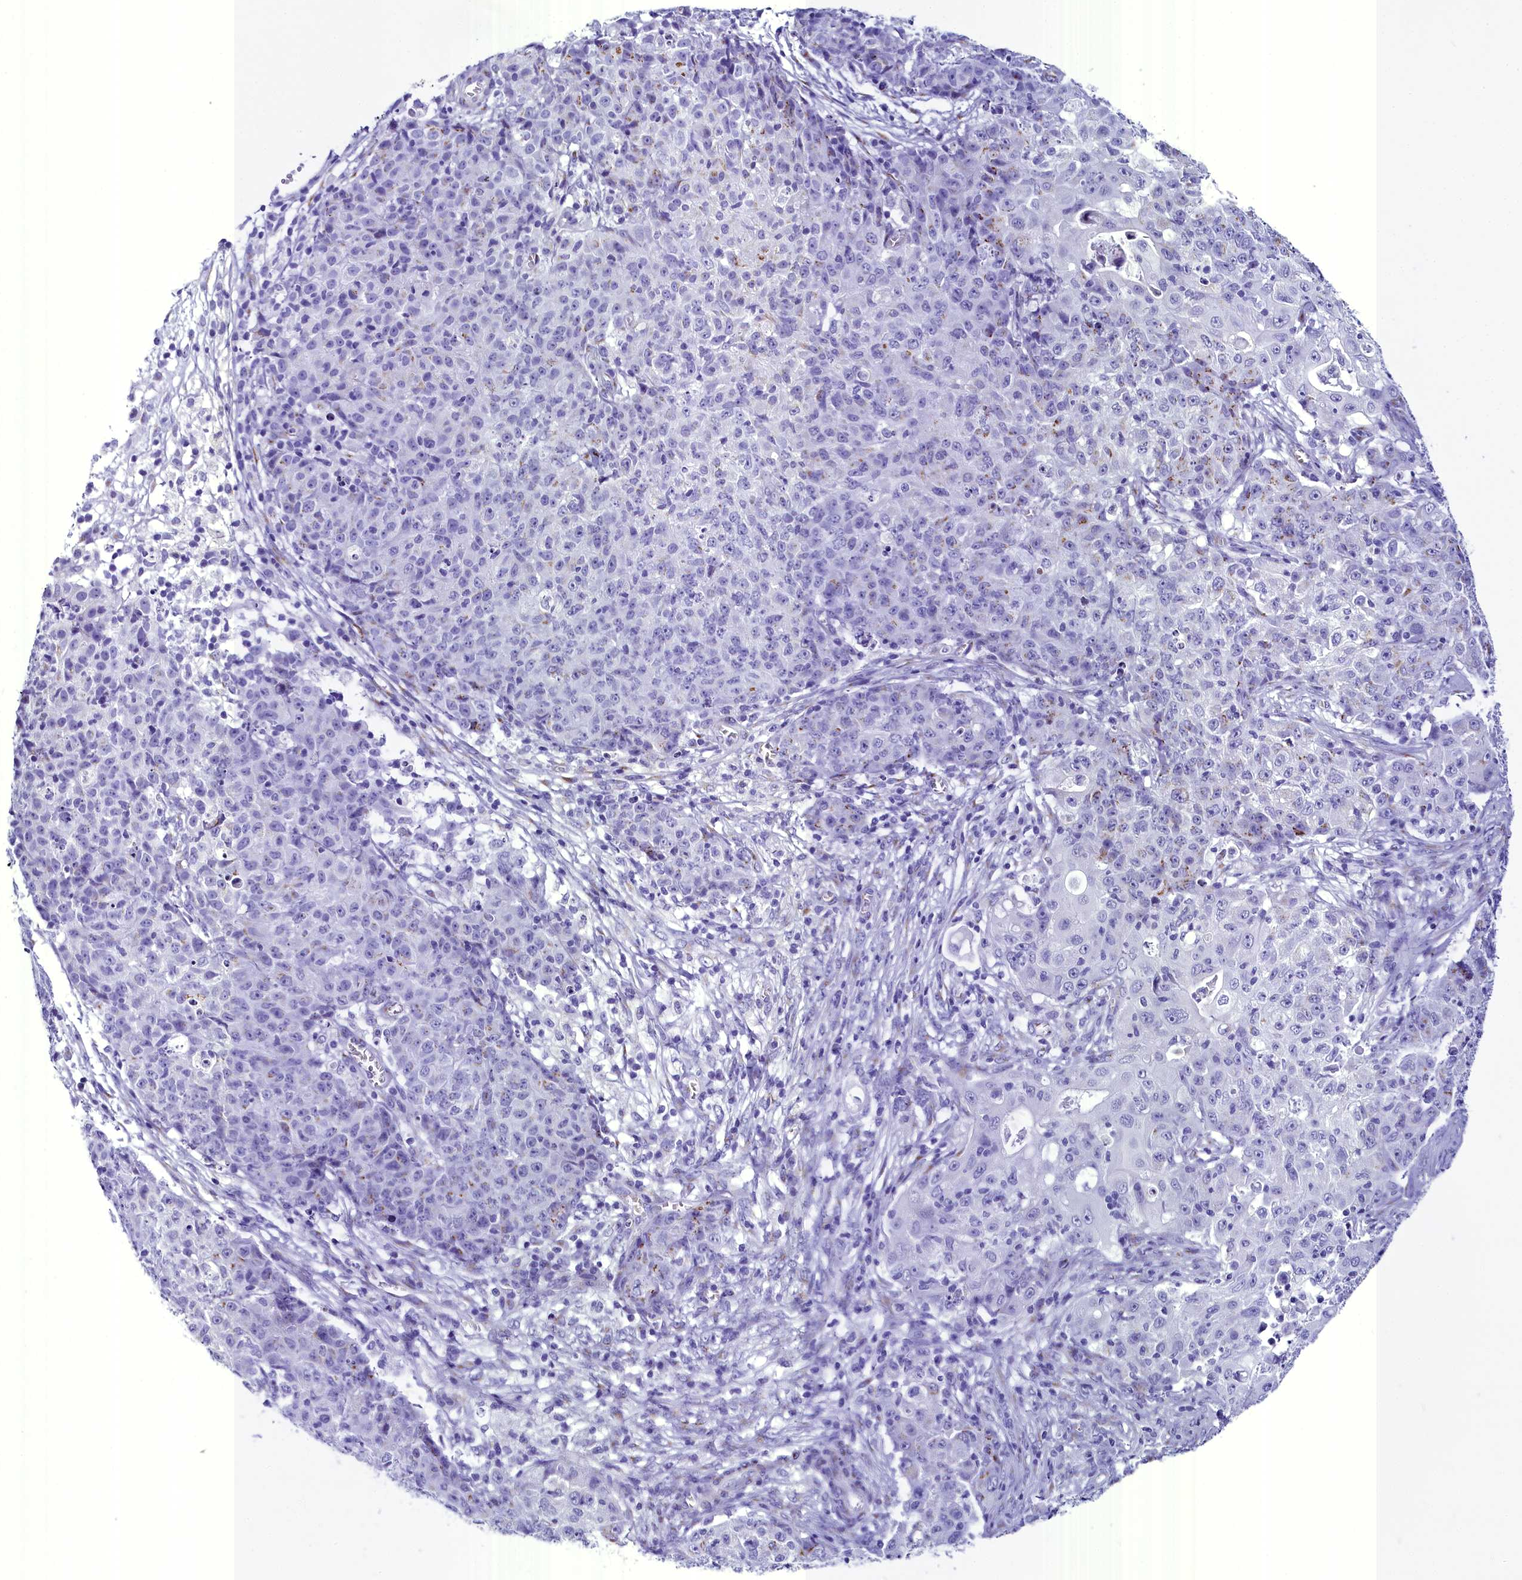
{"staining": {"intensity": "weak", "quantity": "<25%", "location": "cytoplasmic/membranous"}, "tissue": "ovarian cancer", "cell_type": "Tumor cells", "image_type": "cancer", "snomed": [{"axis": "morphology", "description": "Carcinoma, endometroid"}, {"axis": "topography", "description": "Ovary"}], "caption": "This image is of ovarian cancer stained with IHC to label a protein in brown with the nuclei are counter-stained blue. There is no expression in tumor cells. The staining is performed using DAB (3,3'-diaminobenzidine) brown chromogen with nuclei counter-stained in using hematoxylin.", "gene": "AP3B2", "patient": {"sex": "female", "age": 42}}